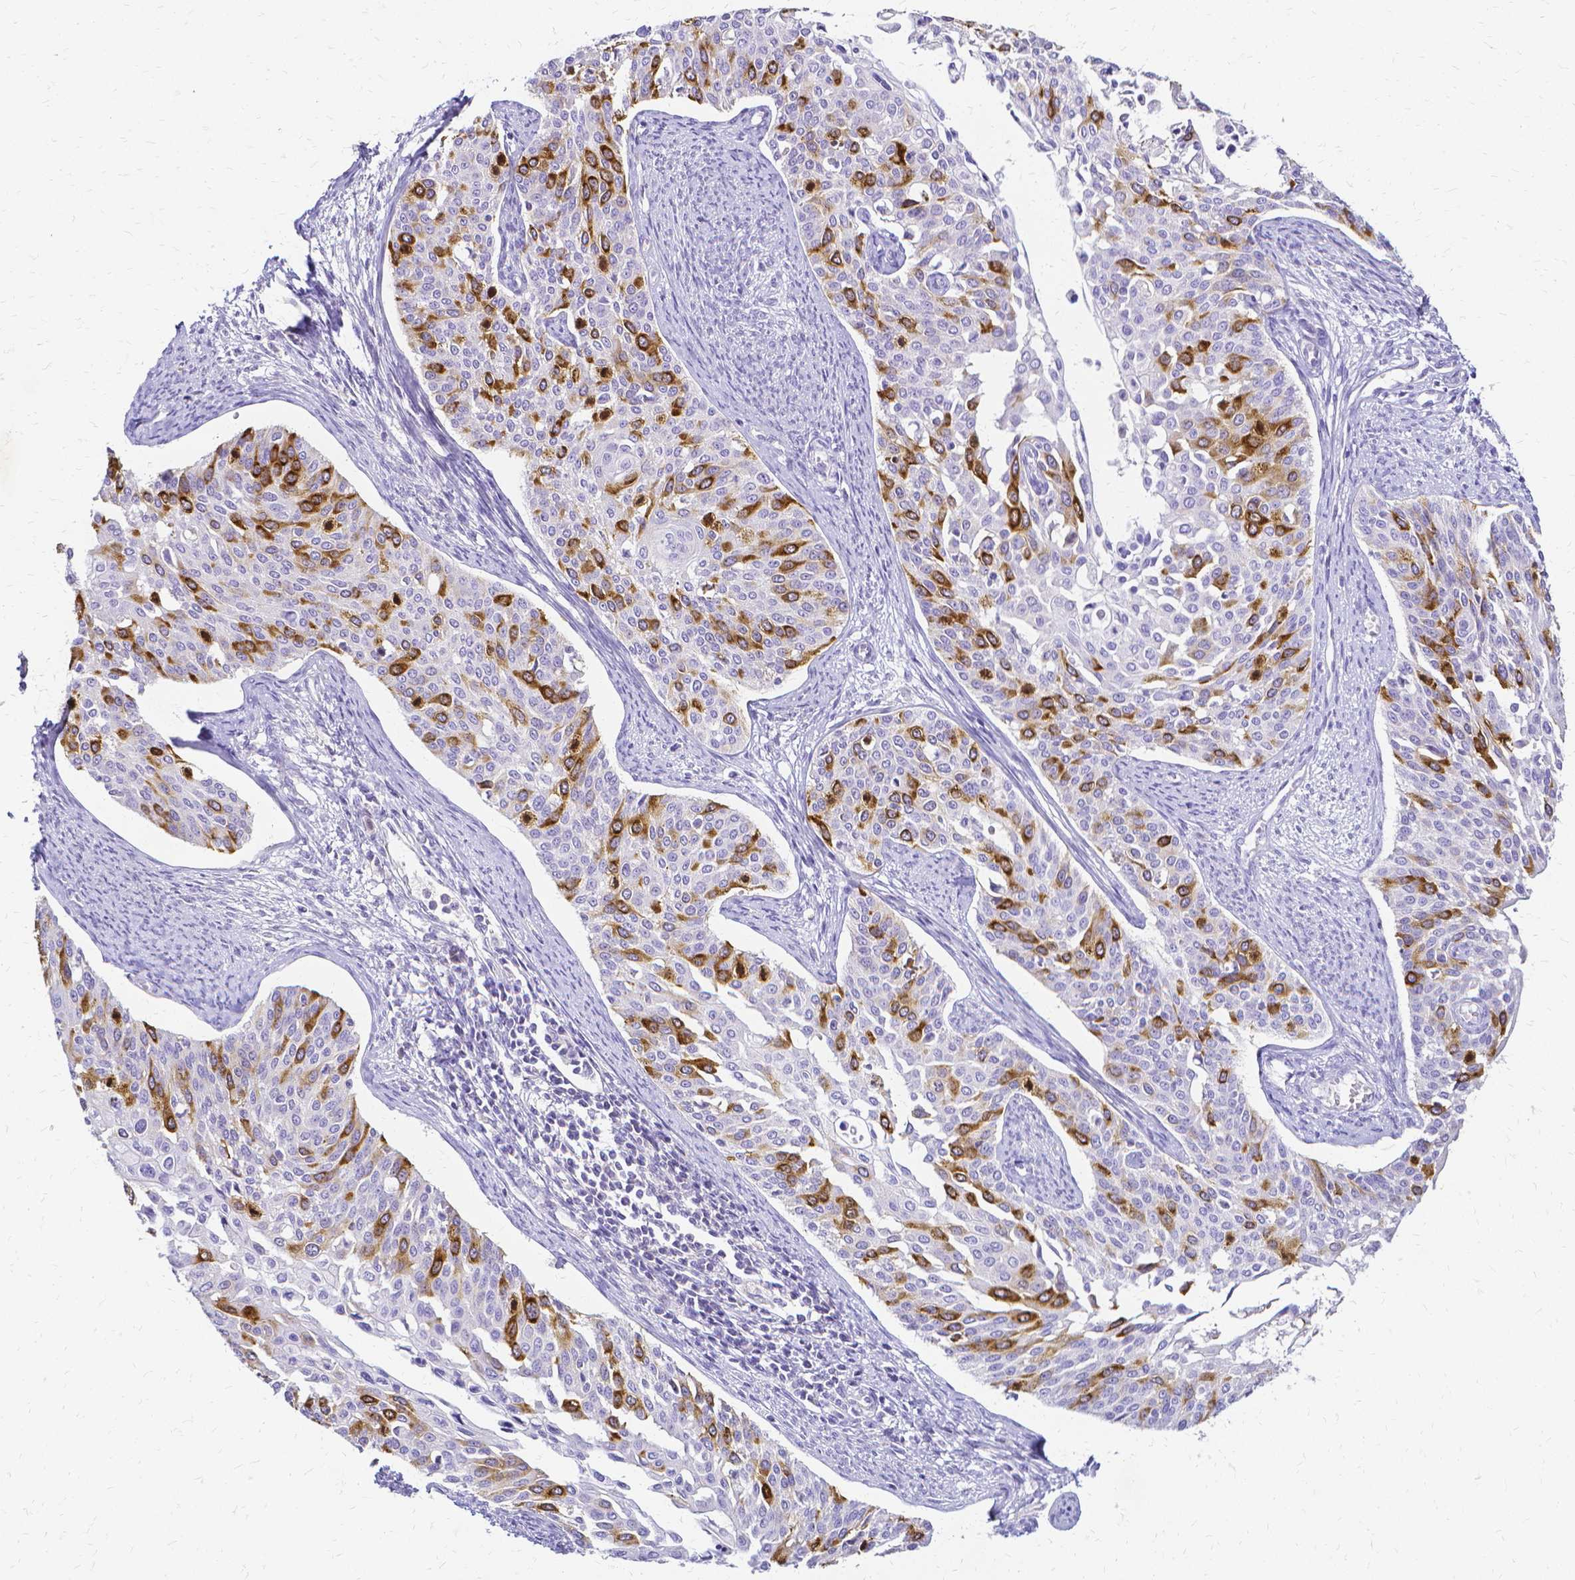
{"staining": {"intensity": "strong", "quantity": "<25%", "location": "cytoplasmic/membranous"}, "tissue": "cervical cancer", "cell_type": "Tumor cells", "image_type": "cancer", "snomed": [{"axis": "morphology", "description": "Squamous cell carcinoma, NOS"}, {"axis": "topography", "description": "Cervix"}], "caption": "This photomicrograph shows immunohistochemistry staining of cervical squamous cell carcinoma, with medium strong cytoplasmic/membranous expression in about <25% of tumor cells.", "gene": "CCNB1", "patient": {"sex": "female", "age": 44}}